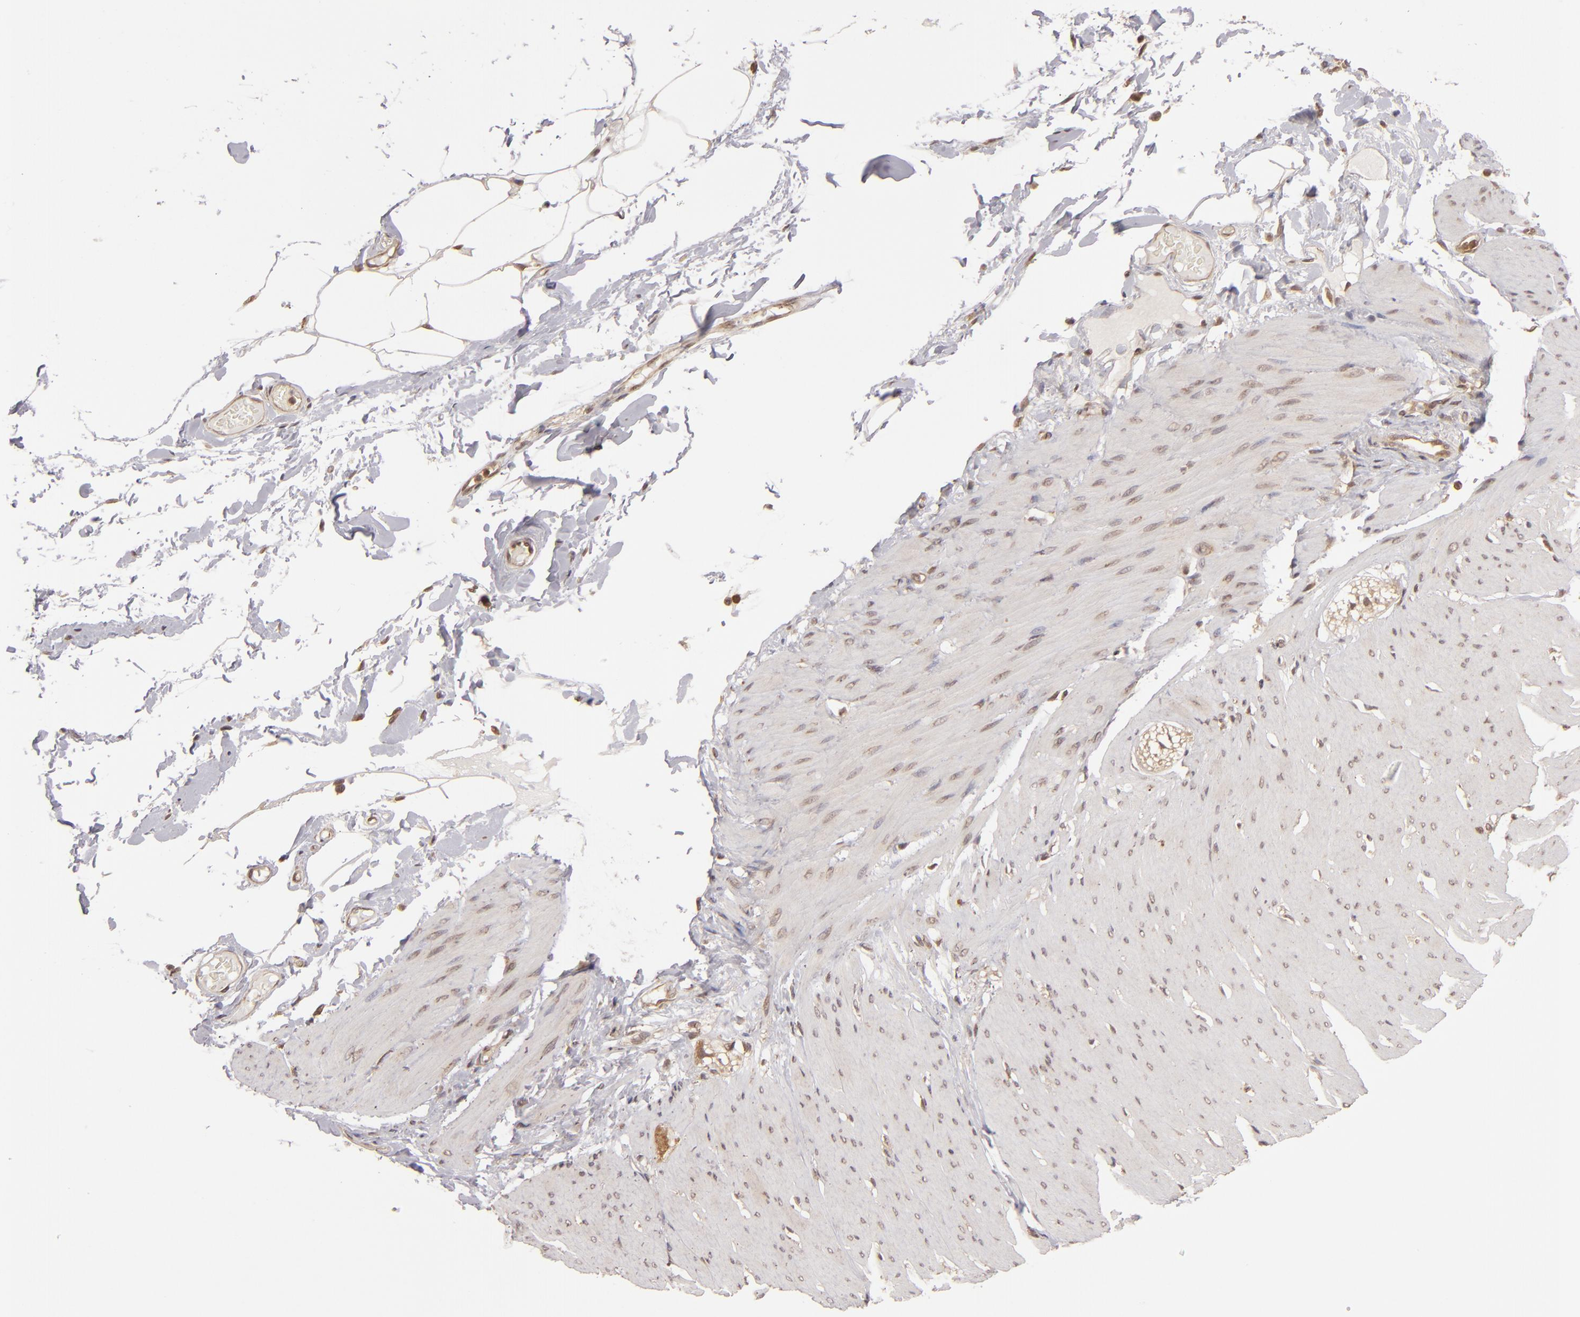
{"staining": {"intensity": "negative", "quantity": "none", "location": "none"}, "tissue": "smooth muscle", "cell_type": "Smooth muscle cells", "image_type": "normal", "snomed": [{"axis": "morphology", "description": "Normal tissue, NOS"}, {"axis": "topography", "description": "Smooth muscle"}, {"axis": "topography", "description": "Colon"}], "caption": "Protein analysis of unremarkable smooth muscle demonstrates no significant positivity in smooth muscle cells.", "gene": "MAPK3", "patient": {"sex": "male", "age": 67}}